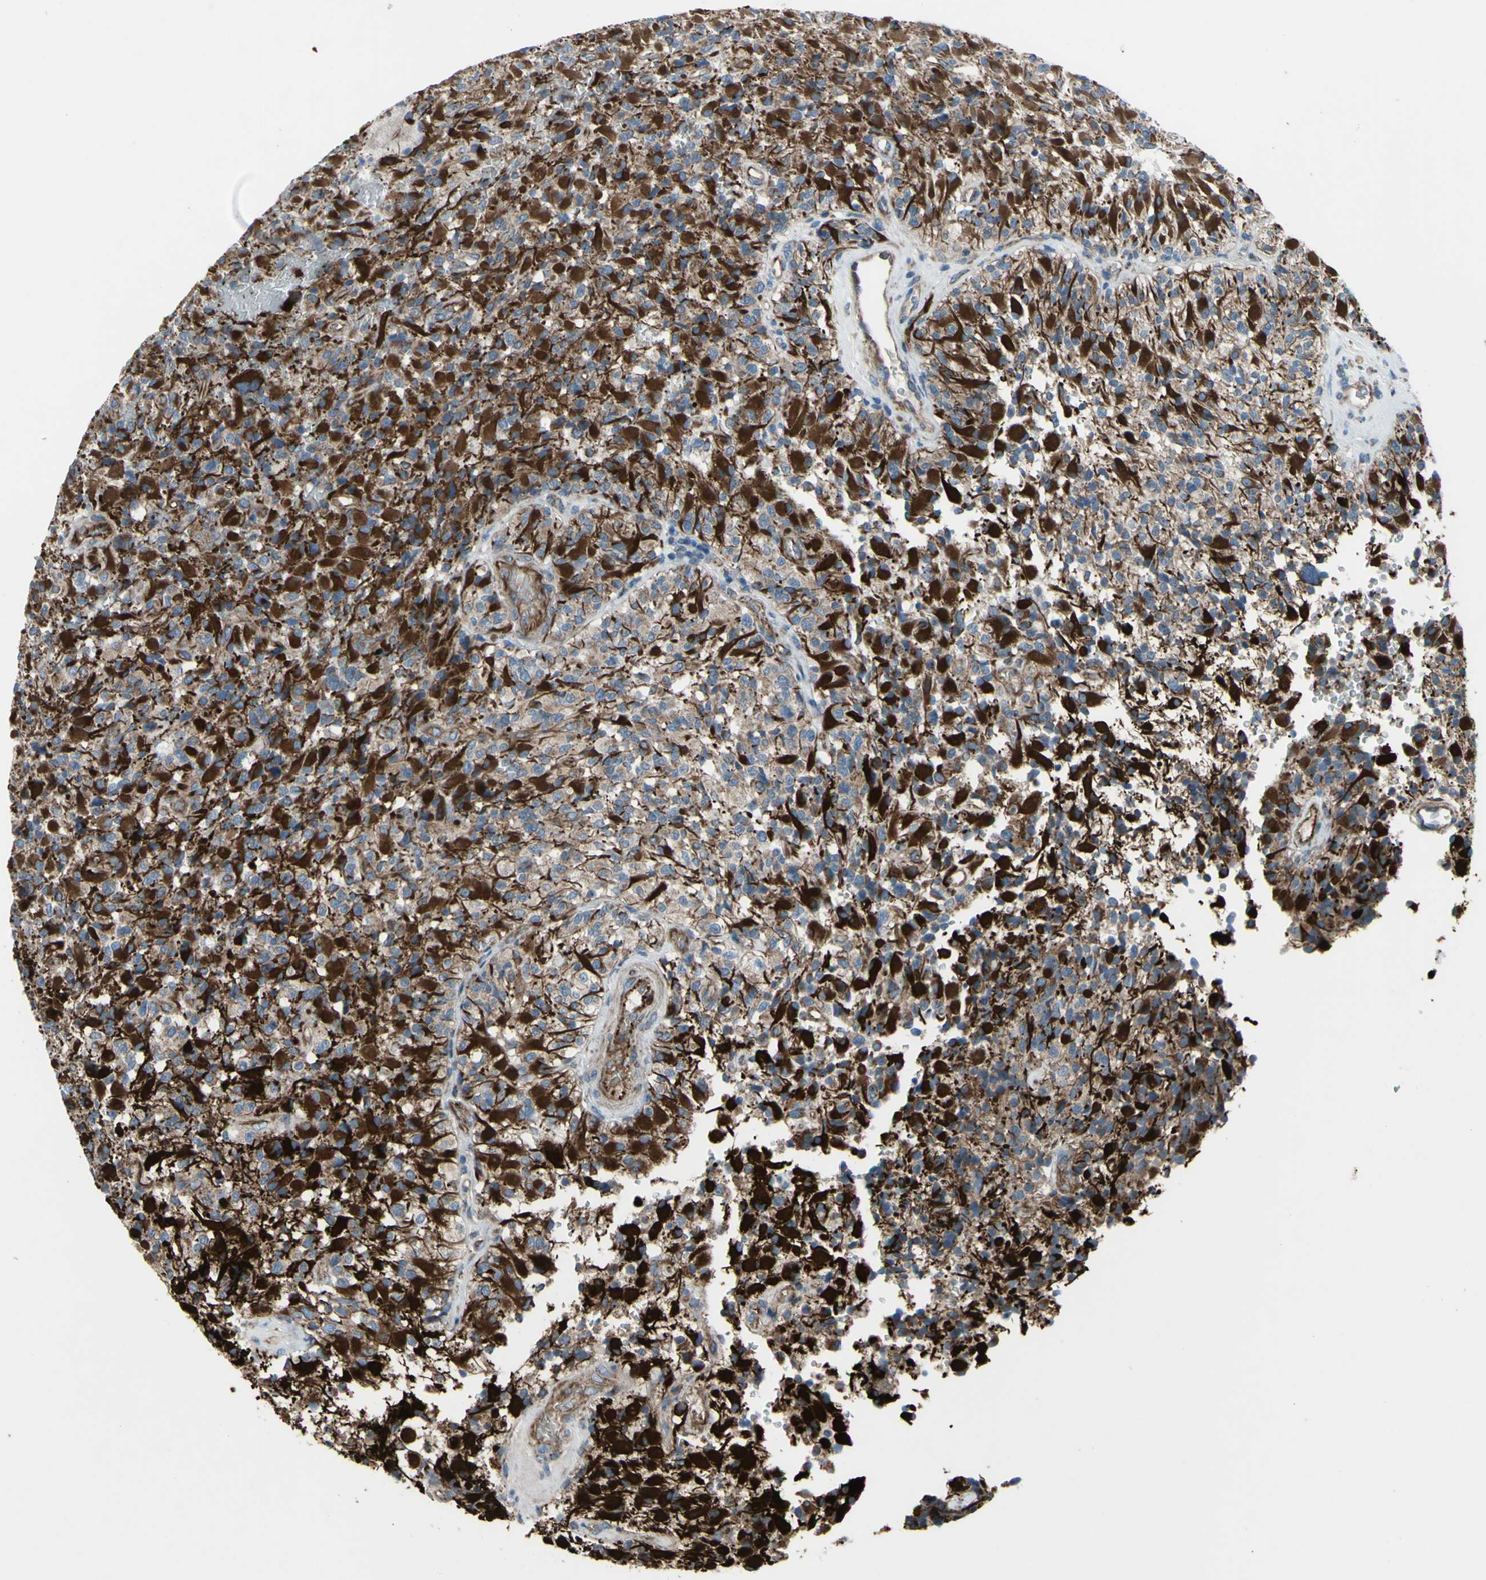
{"staining": {"intensity": "strong", "quantity": "25%-75%", "location": "cytoplasmic/membranous"}, "tissue": "glioma", "cell_type": "Tumor cells", "image_type": "cancer", "snomed": [{"axis": "morphology", "description": "Glioma, malignant, High grade"}, {"axis": "topography", "description": "Brain"}], "caption": "This is a micrograph of immunohistochemistry staining of glioma, which shows strong staining in the cytoplasmic/membranous of tumor cells.", "gene": "EMC7", "patient": {"sex": "male", "age": 71}}